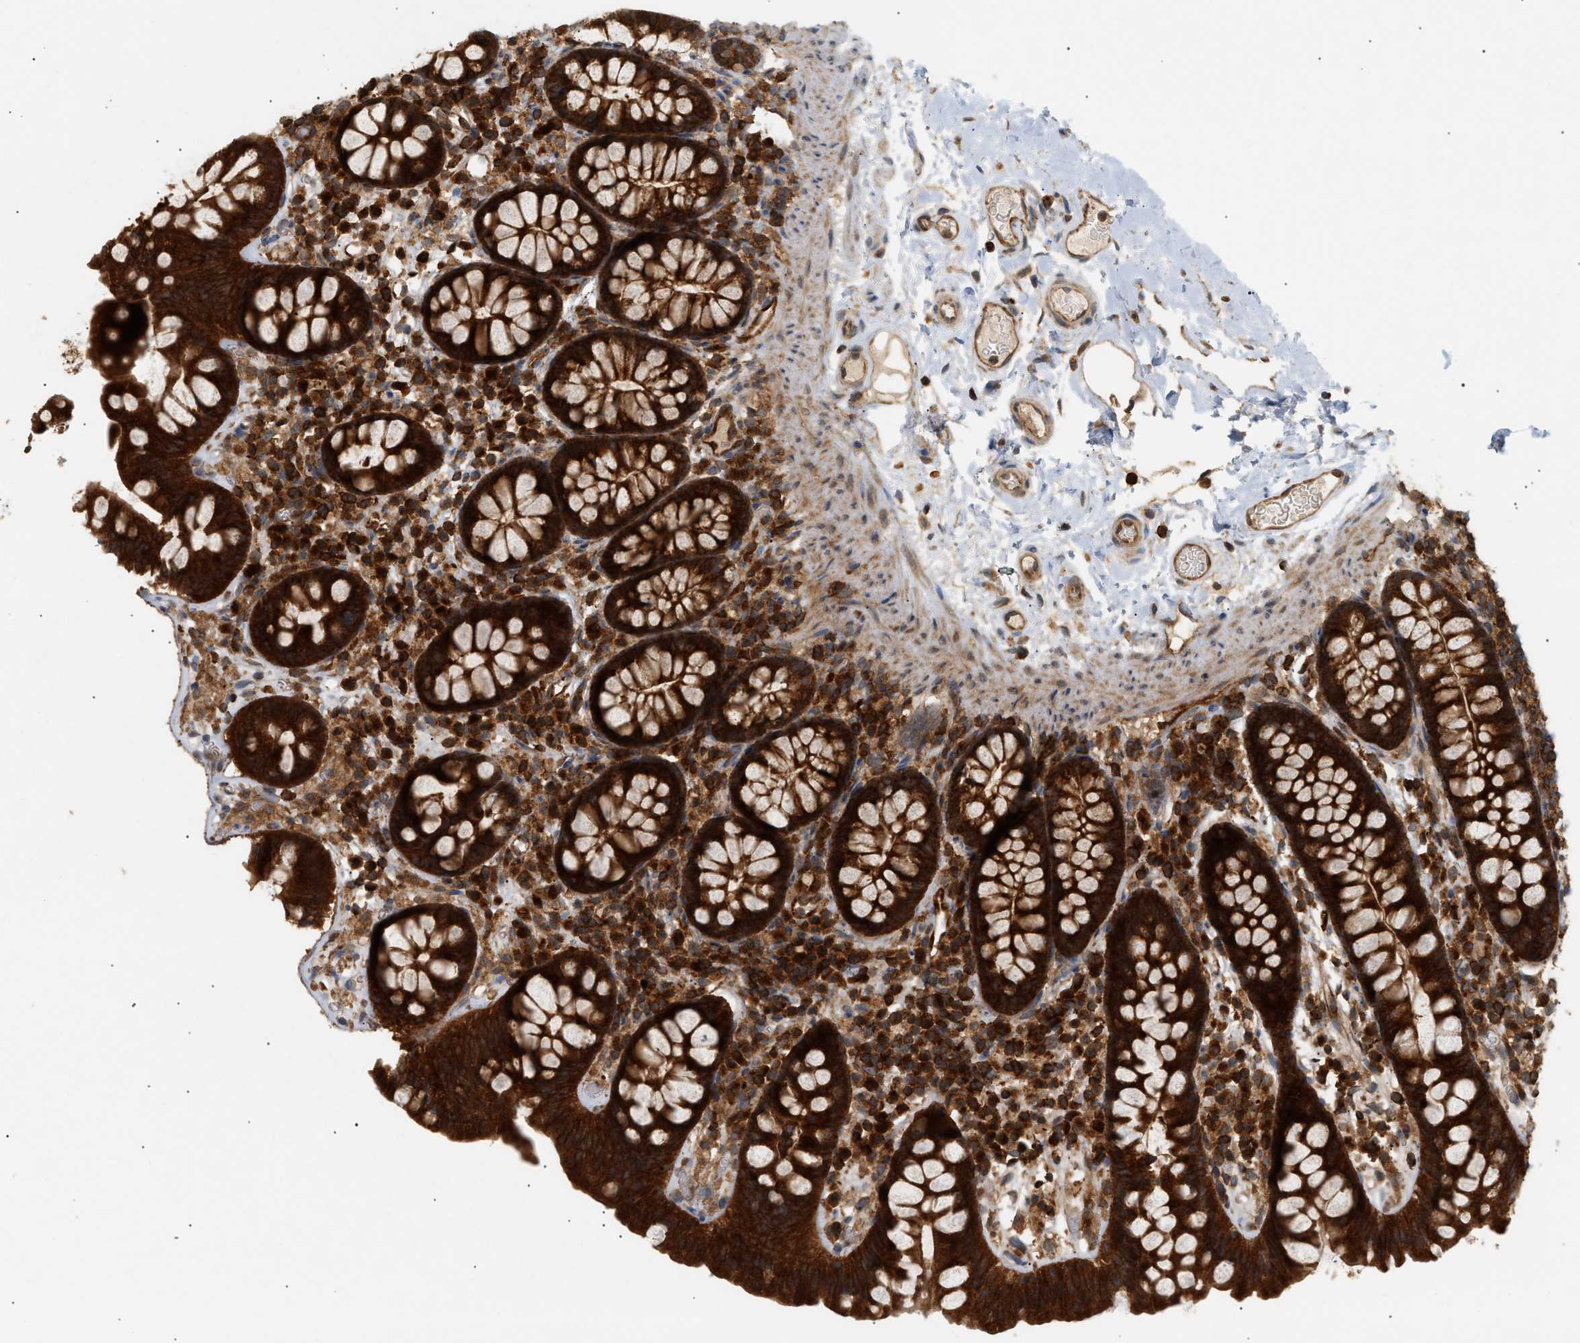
{"staining": {"intensity": "moderate", "quantity": ">75%", "location": "cytoplasmic/membranous"}, "tissue": "colon", "cell_type": "Endothelial cells", "image_type": "normal", "snomed": [{"axis": "morphology", "description": "Normal tissue, NOS"}, {"axis": "topography", "description": "Colon"}], "caption": "Protein staining of benign colon demonstrates moderate cytoplasmic/membranous expression in about >75% of endothelial cells. The protein of interest is shown in brown color, while the nuclei are stained blue.", "gene": "SHC1", "patient": {"sex": "female", "age": 80}}